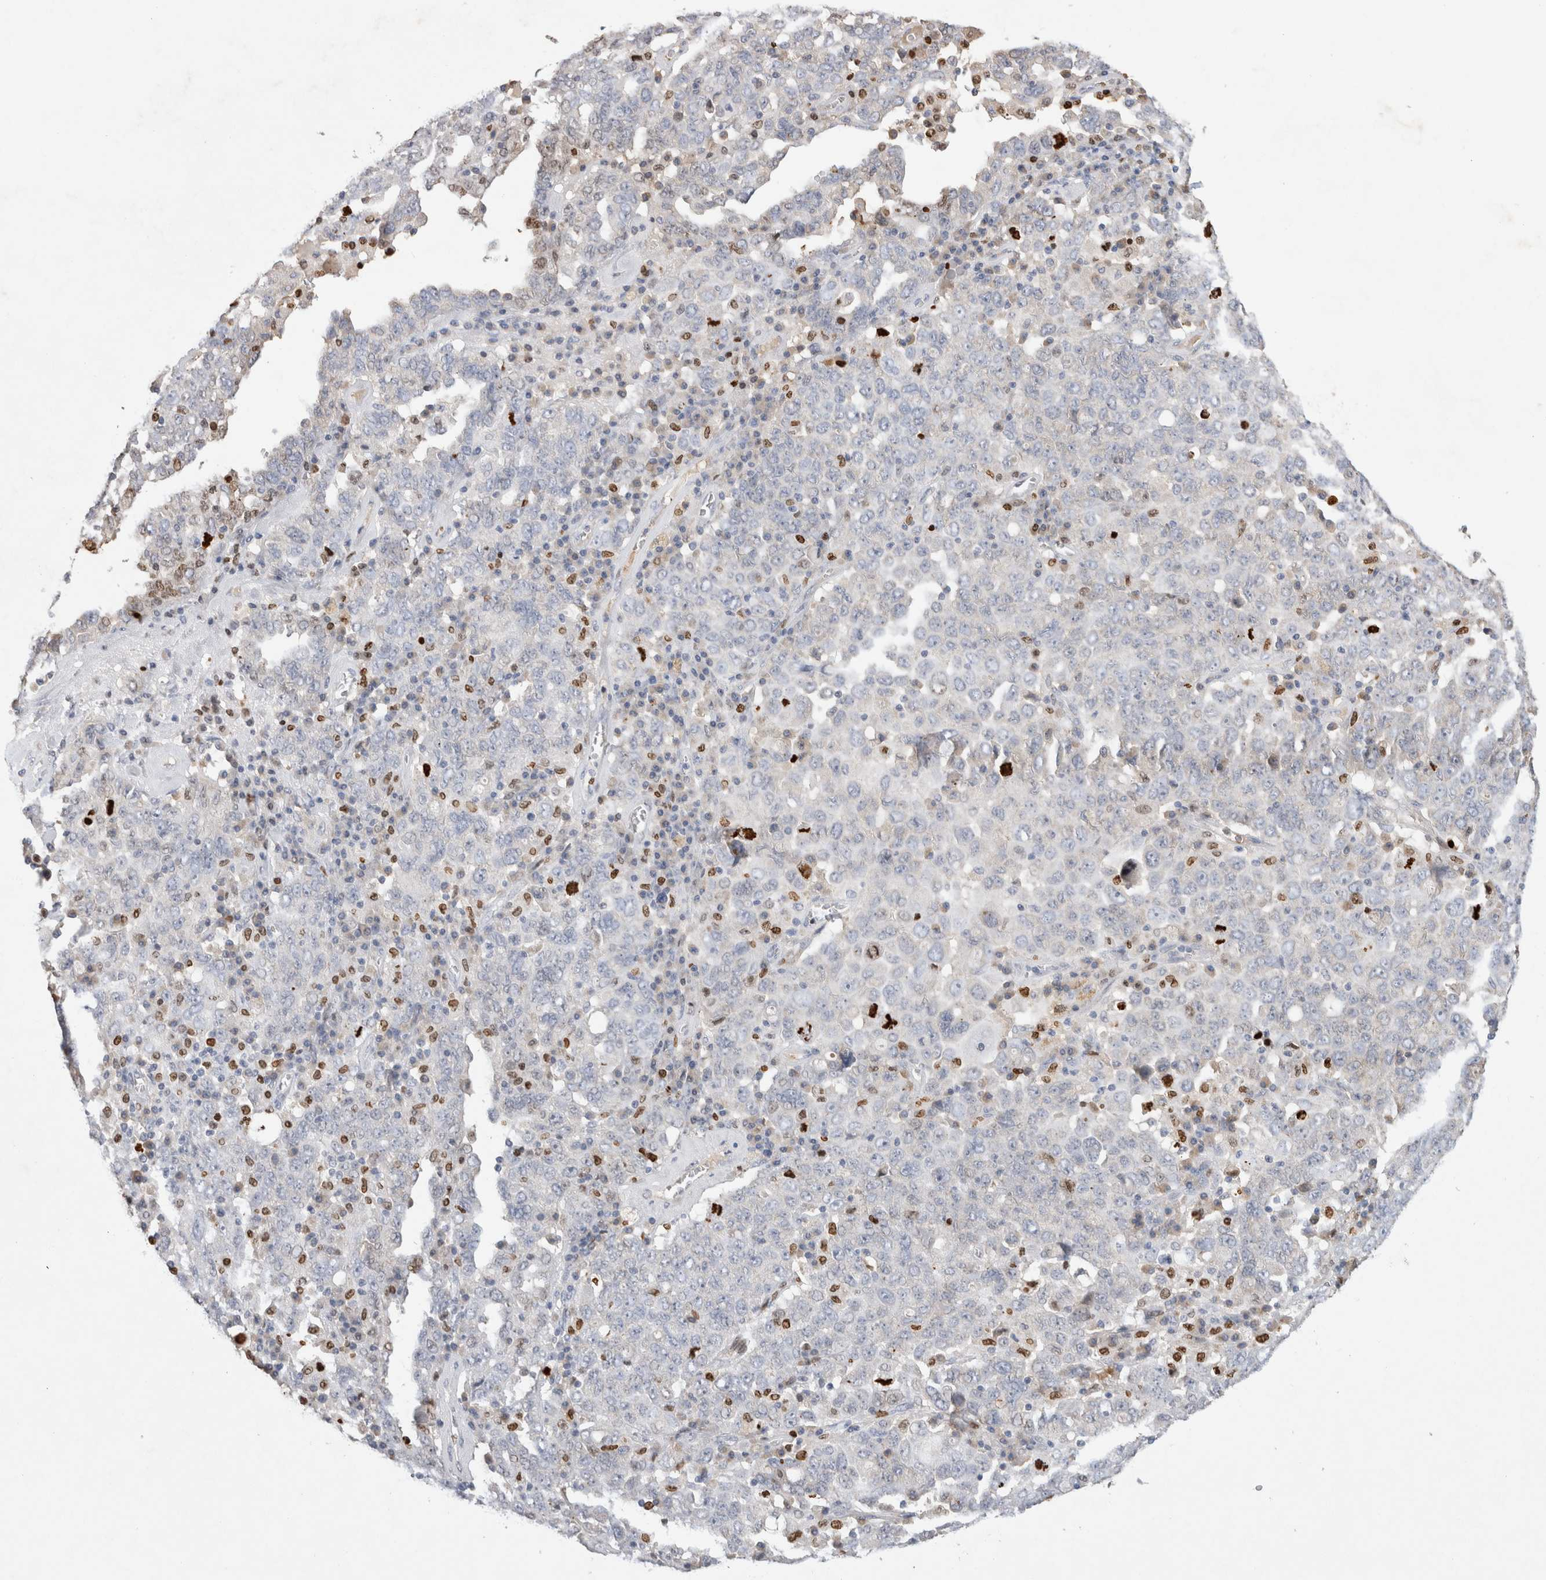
{"staining": {"intensity": "negative", "quantity": "none", "location": "none"}, "tissue": "ovarian cancer", "cell_type": "Tumor cells", "image_type": "cancer", "snomed": [{"axis": "morphology", "description": "Carcinoma, endometroid"}, {"axis": "topography", "description": "Ovary"}], "caption": "A micrograph of endometroid carcinoma (ovarian) stained for a protein shows no brown staining in tumor cells.", "gene": "GAS1", "patient": {"sex": "female", "age": 62}}